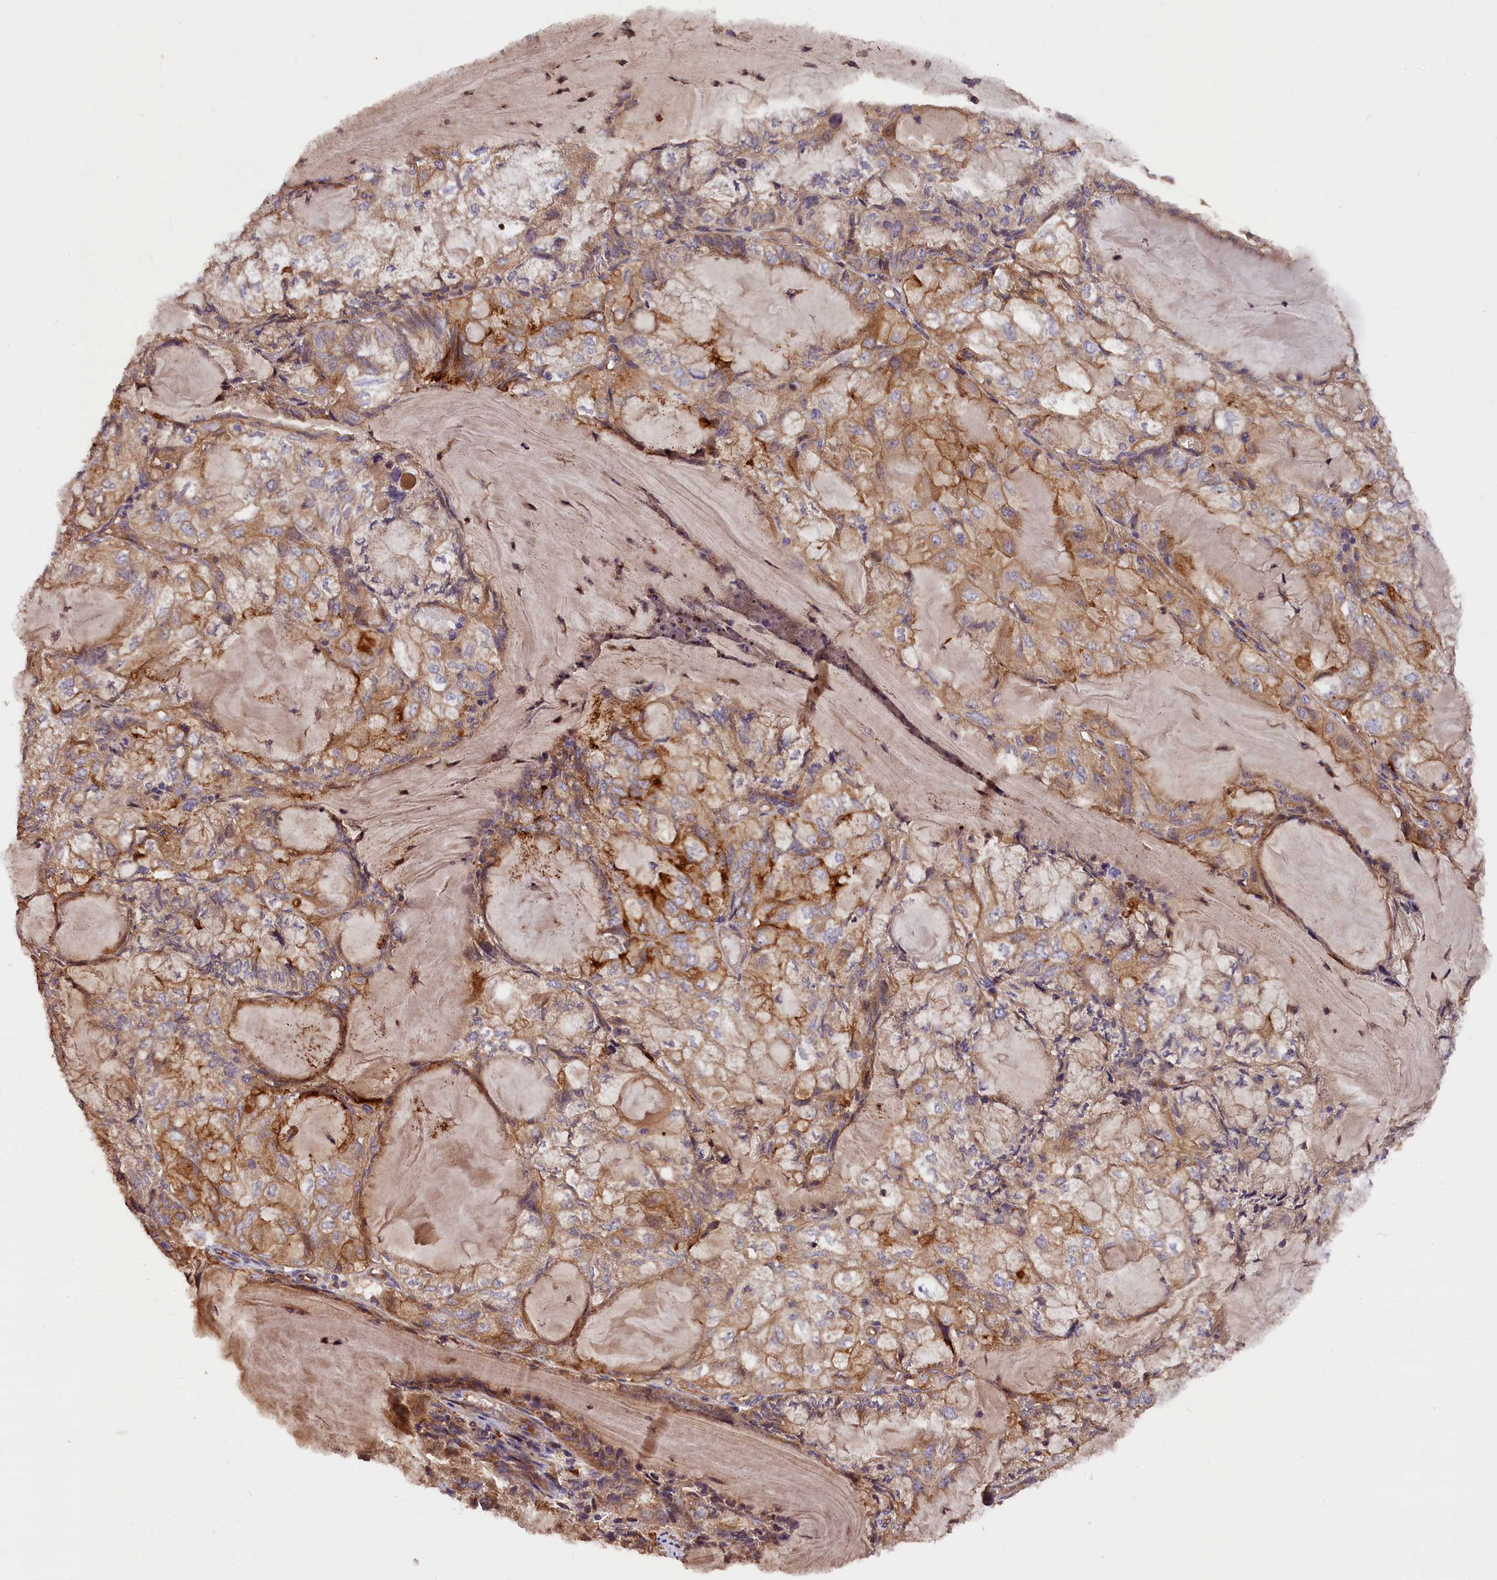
{"staining": {"intensity": "moderate", "quantity": "25%-75%", "location": "cytoplasmic/membranous"}, "tissue": "endometrial cancer", "cell_type": "Tumor cells", "image_type": "cancer", "snomed": [{"axis": "morphology", "description": "Adenocarcinoma, NOS"}, {"axis": "topography", "description": "Endometrium"}], "caption": "Immunohistochemistry staining of endometrial cancer (adenocarcinoma), which reveals medium levels of moderate cytoplasmic/membranous expression in approximately 25%-75% of tumor cells indicating moderate cytoplasmic/membranous protein positivity. The staining was performed using DAB (3,3'-diaminobenzidine) (brown) for protein detection and nuclei were counterstained in hematoxylin (blue).", "gene": "ERMARD", "patient": {"sex": "female", "age": 81}}